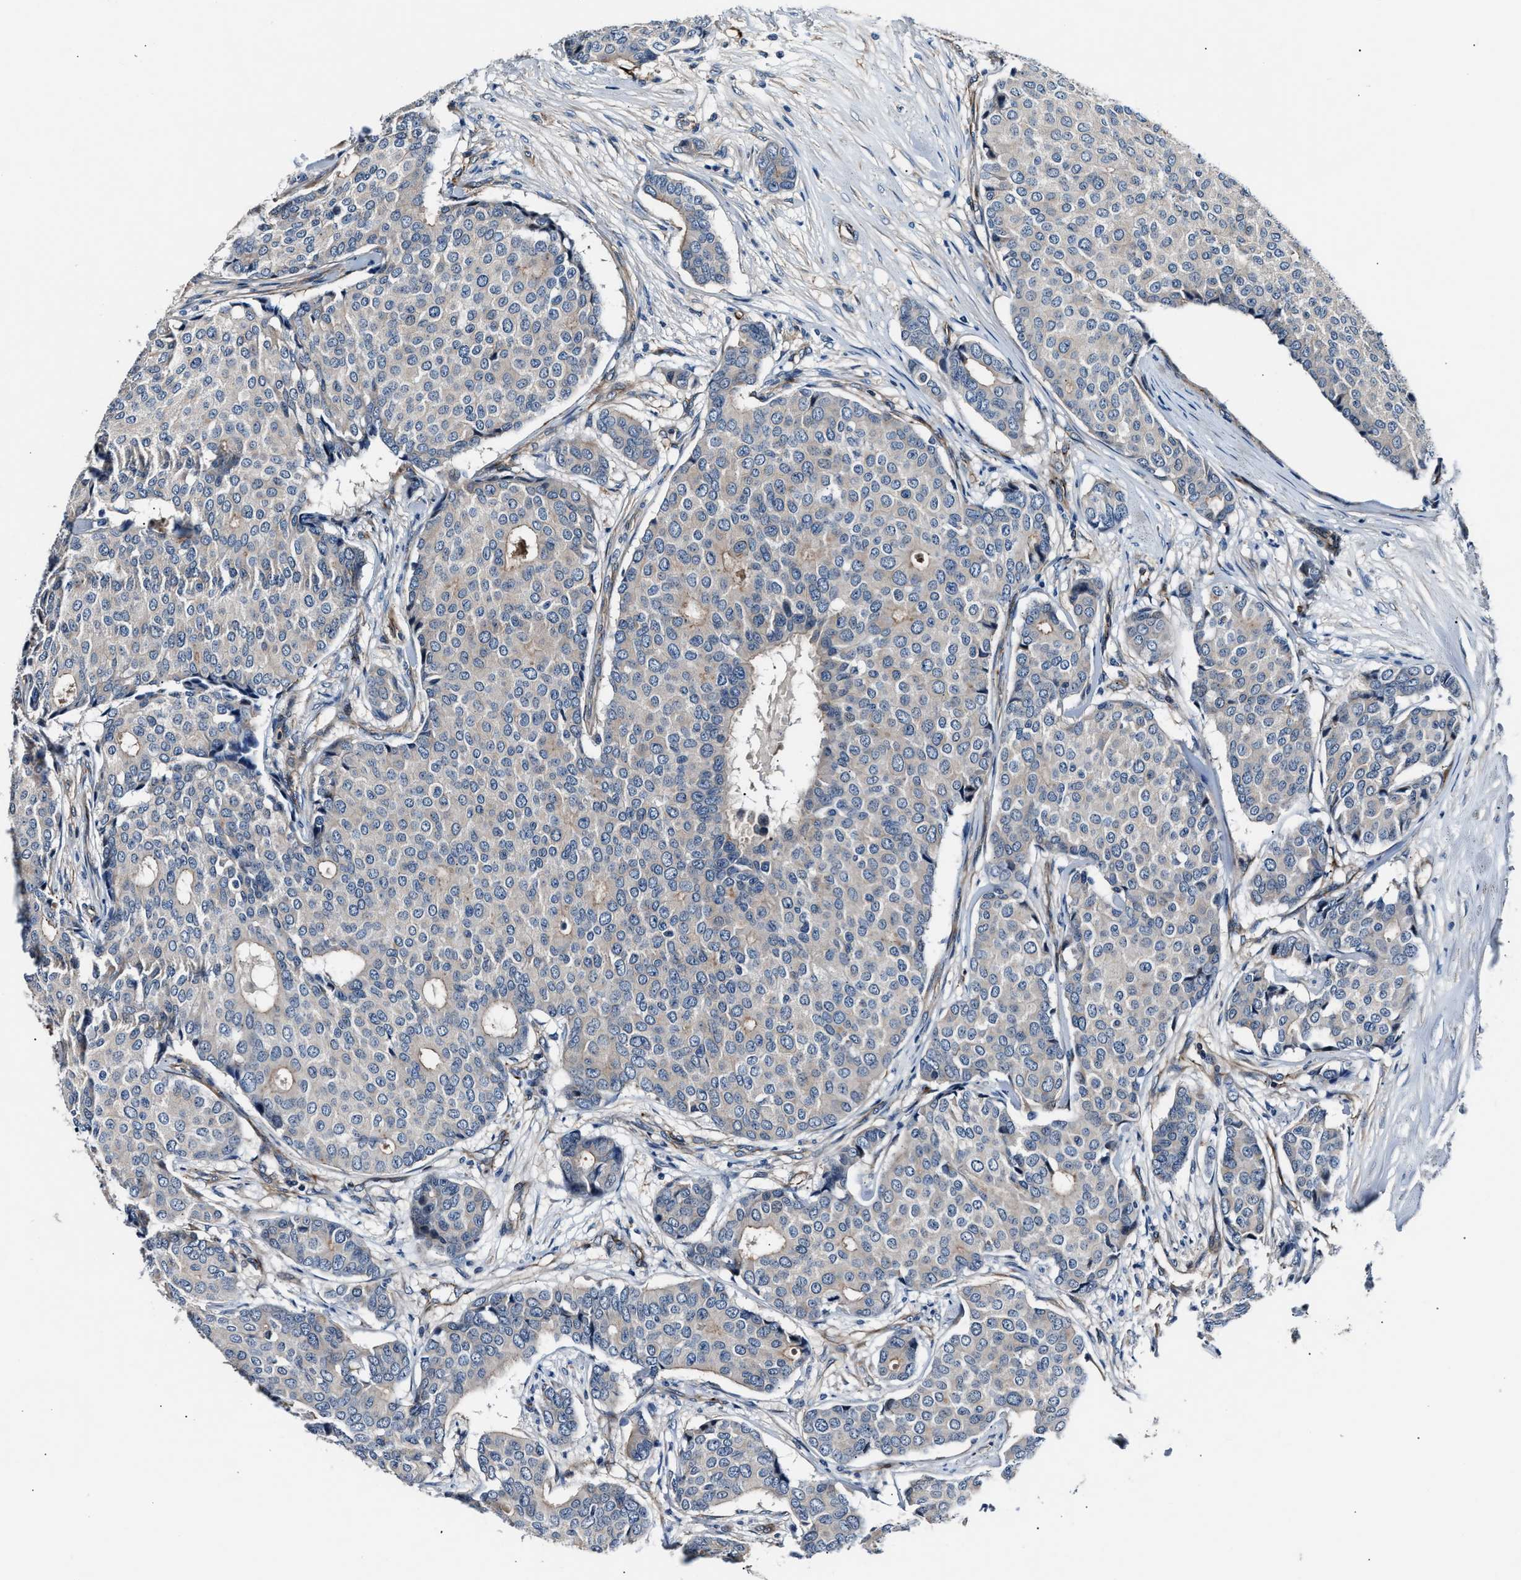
{"staining": {"intensity": "weak", "quantity": "<25%", "location": "cytoplasmic/membranous"}, "tissue": "breast cancer", "cell_type": "Tumor cells", "image_type": "cancer", "snomed": [{"axis": "morphology", "description": "Duct carcinoma"}, {"axis": "topography", "description": "Breast"}], "caption": "DAB immunohistochemical staining of breast cancer reveals no significant positivity in tumor cells.", "gene": "MPDZ", "patient": {"sex": "female", "age": 75}}